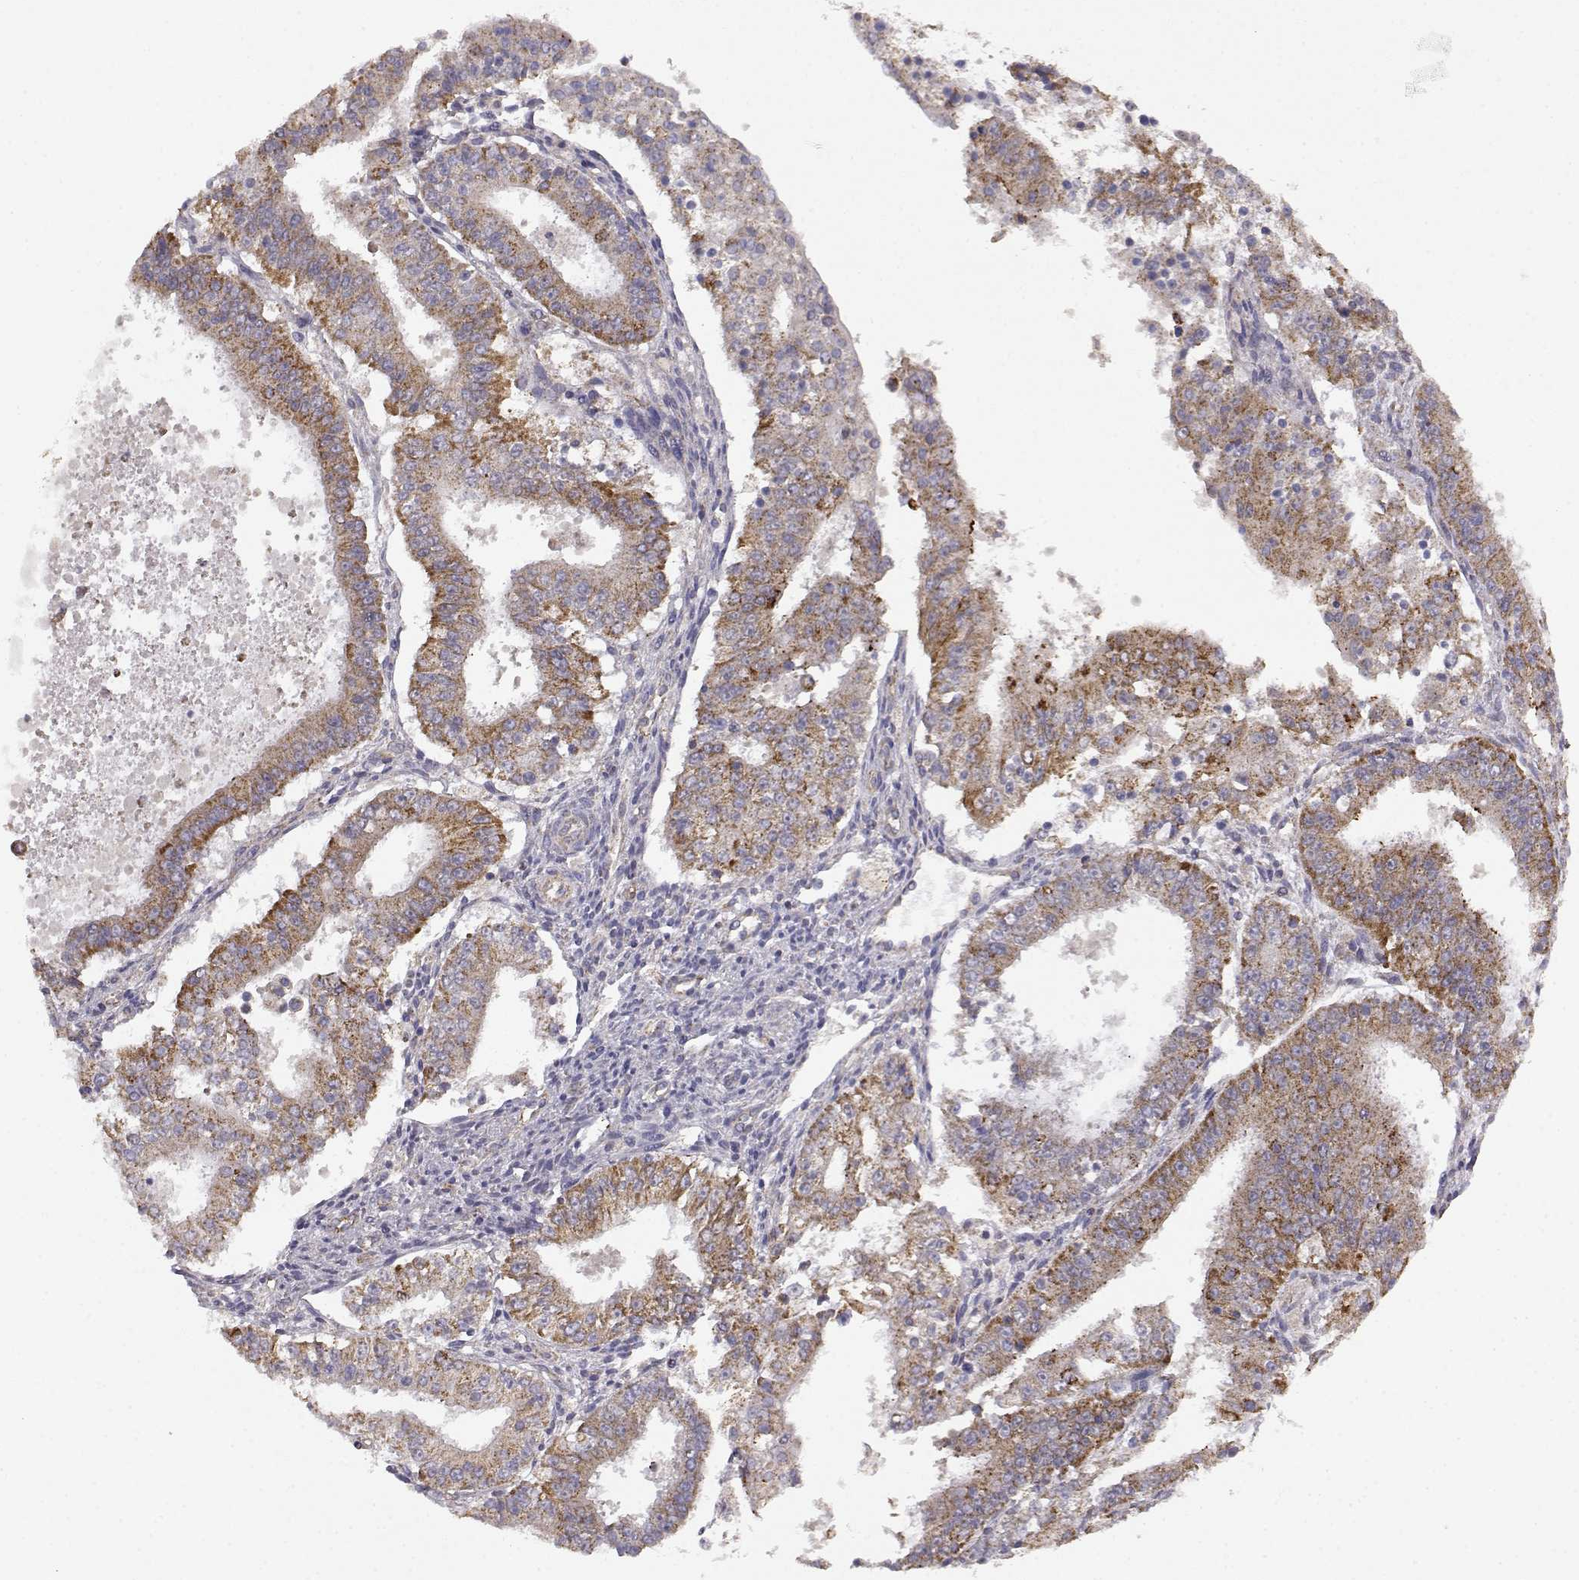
{"staining": {"intensity": "moderate", "quantity": "25%-75%", "location": "cytoplasmic/membranous"}, "tissue": "ovarian cancer", "cell_type": "Tumor cells", "image_type": "cancer", "snomed": [{"axis": "morphology", "description": "Carcinoma, endometroid"}, {"axis": "topography", "description": "Ovary"}], "caption": "Moderate cytoplasmic/membranous protein staining is present in approximately 25%-75% of tumor cells in ovarian cancer (endometroid carcinoma).", "gene": "DDC", "patient": {"sex": "female", "age": 42}}